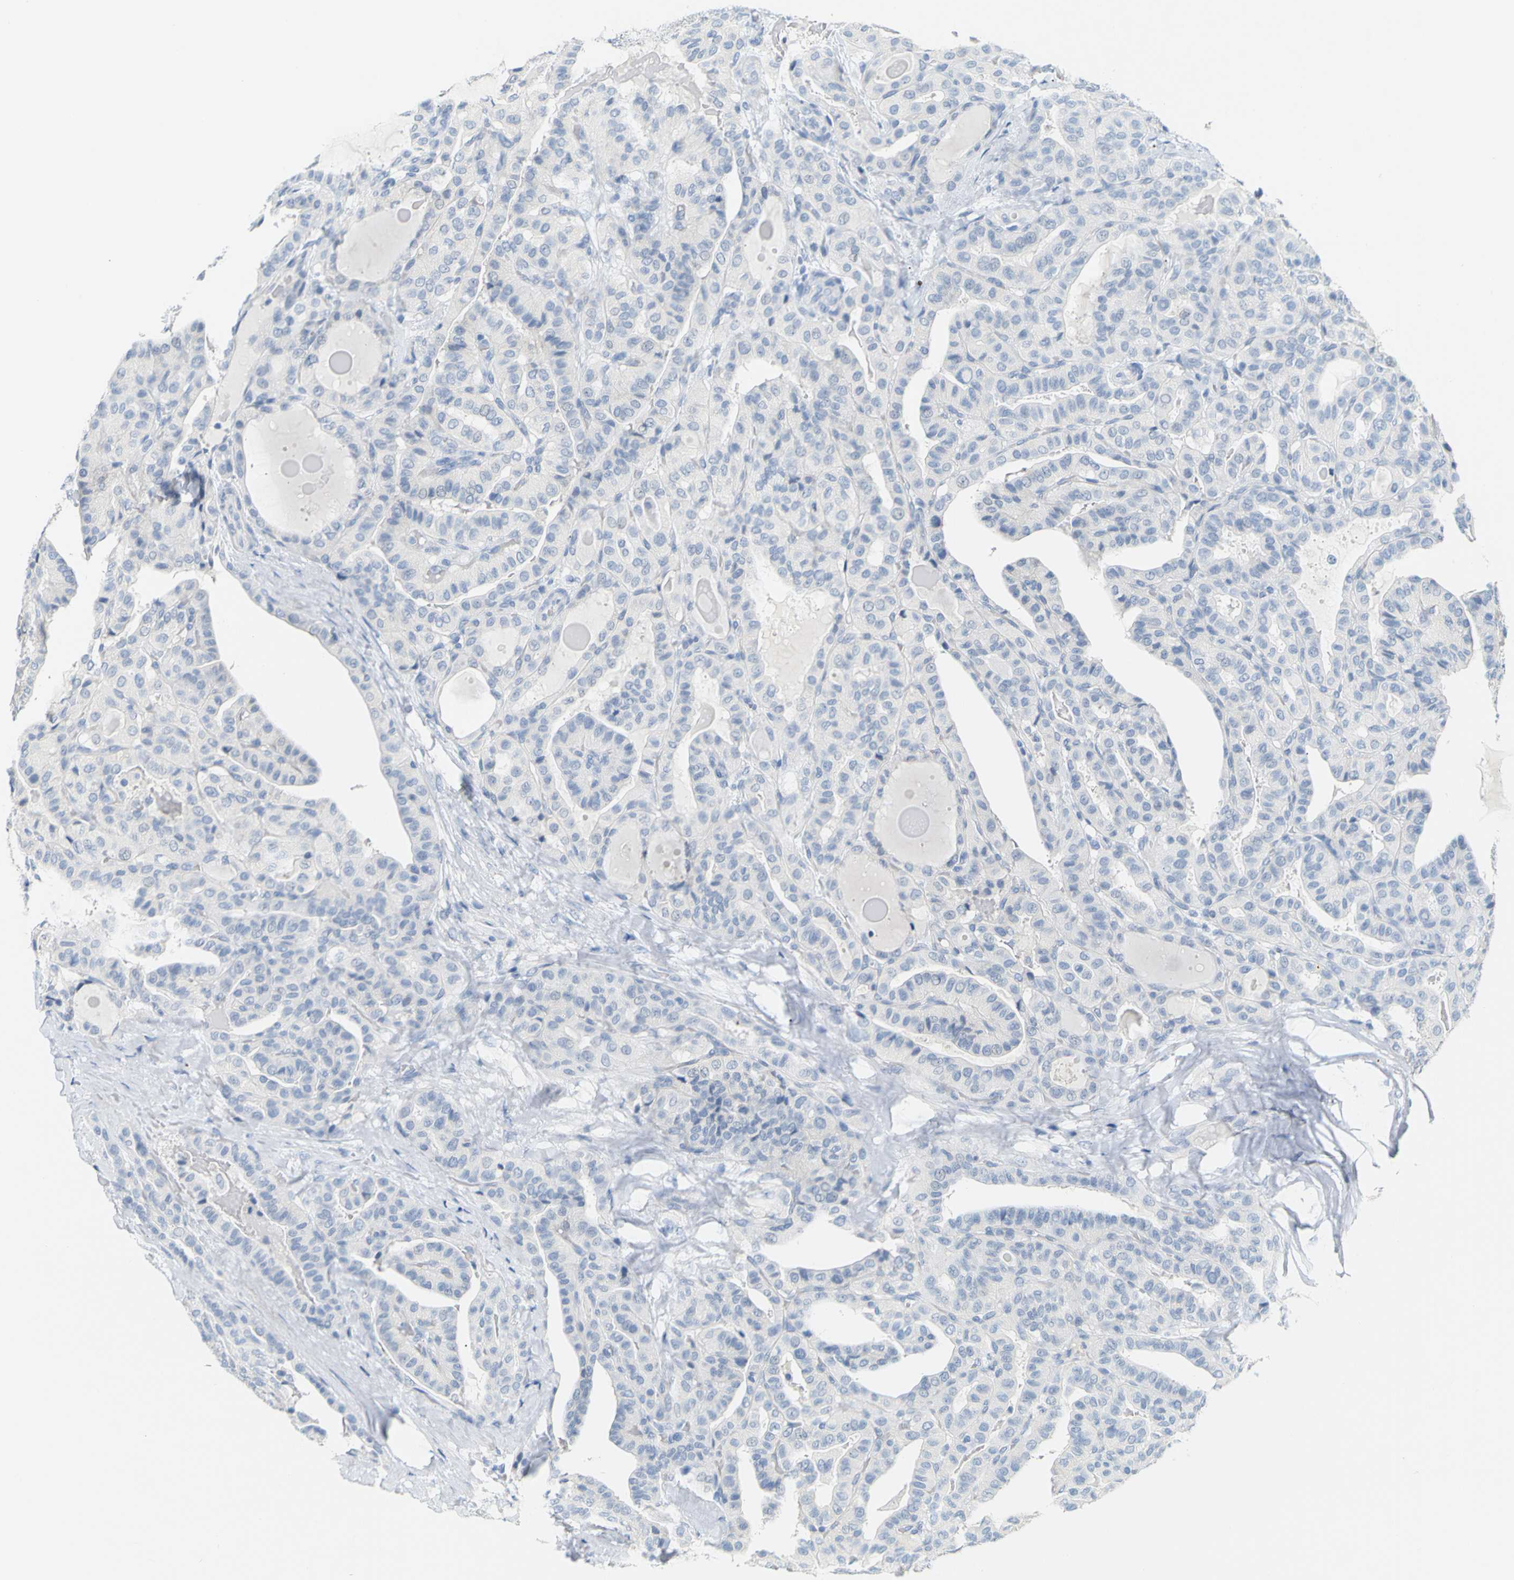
{"staining": {"intensity": "negative", "quantity": "none", "location": "none"}, "tissue": "thyroid cancer", "cell_type": "Tumor cells", "image_type": "cancer", "snomed": [{"axis": "morphology", "description": "Papillary adenocarcinoma, NOS"}, {"axis": "topography", "description": "Thyroid gland"}], "caption": "DAB (3,3'-diaminobenzidine) immunohistochemical staining of human papillary adenocarcinoma (thyroid) reveals no significant staining in tumor cells.", "gene": "OPN1SW", "patient": {"sex": "male", "age": 77}}